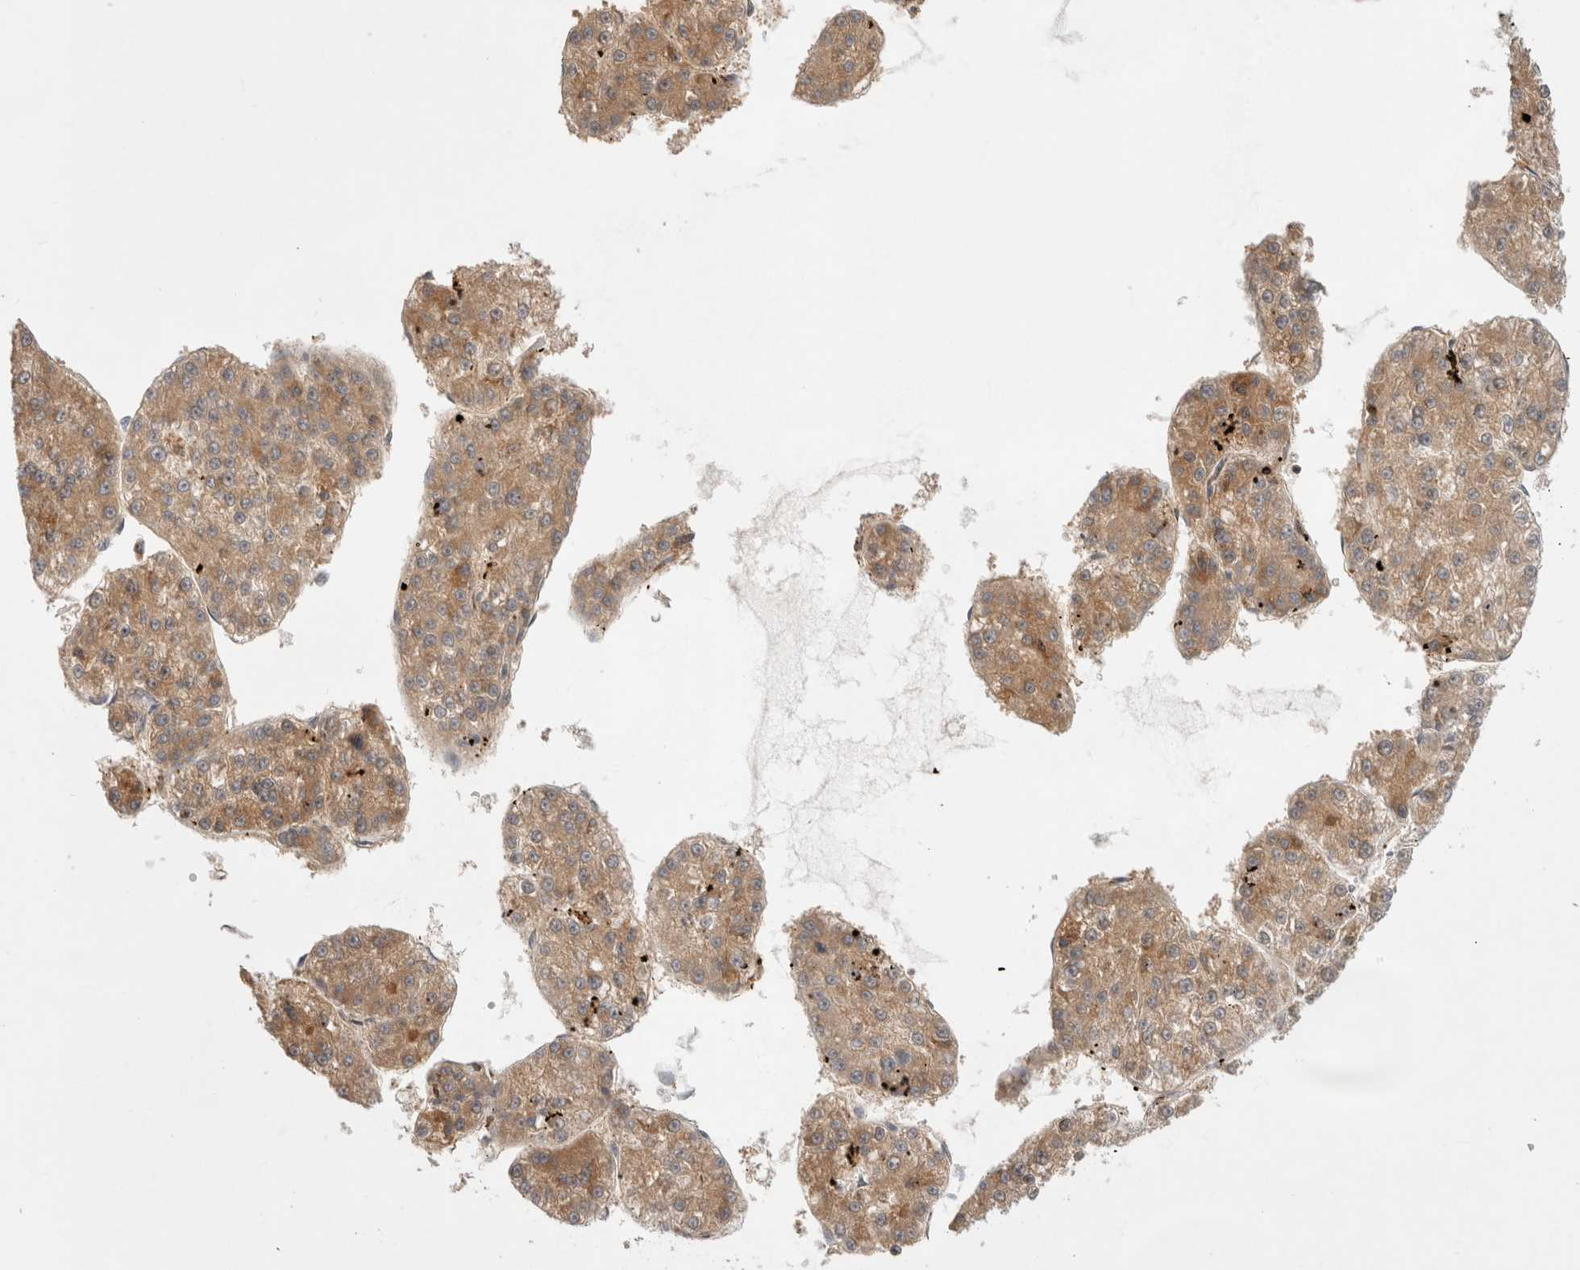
{"staining": {"intensity": "weak", "quantity": ">75%", "location": "cytoplasmic/membranous"}, "tissue": "liver cancer", "cell_type": "Tumor cells", "image_type": "cancer", "snomed": [{"axis": "morphology", "description": "Carcinoma, Hepatocellular, NOS"}, {"axis": "topography", "description": "Liver"}], "caption": "Immunohistochemistry (IHC) (DAB (3,3'-diaminobenzidine)) staining of human liver cancer exhibits weak cytoplasmic/membranous protein staining in approximately >75% of tumor cells. (DAB IHC with brightfield microscopy, high magnification).", "gene": "HROB", "patient": {"sex": "female", "age": 73}}